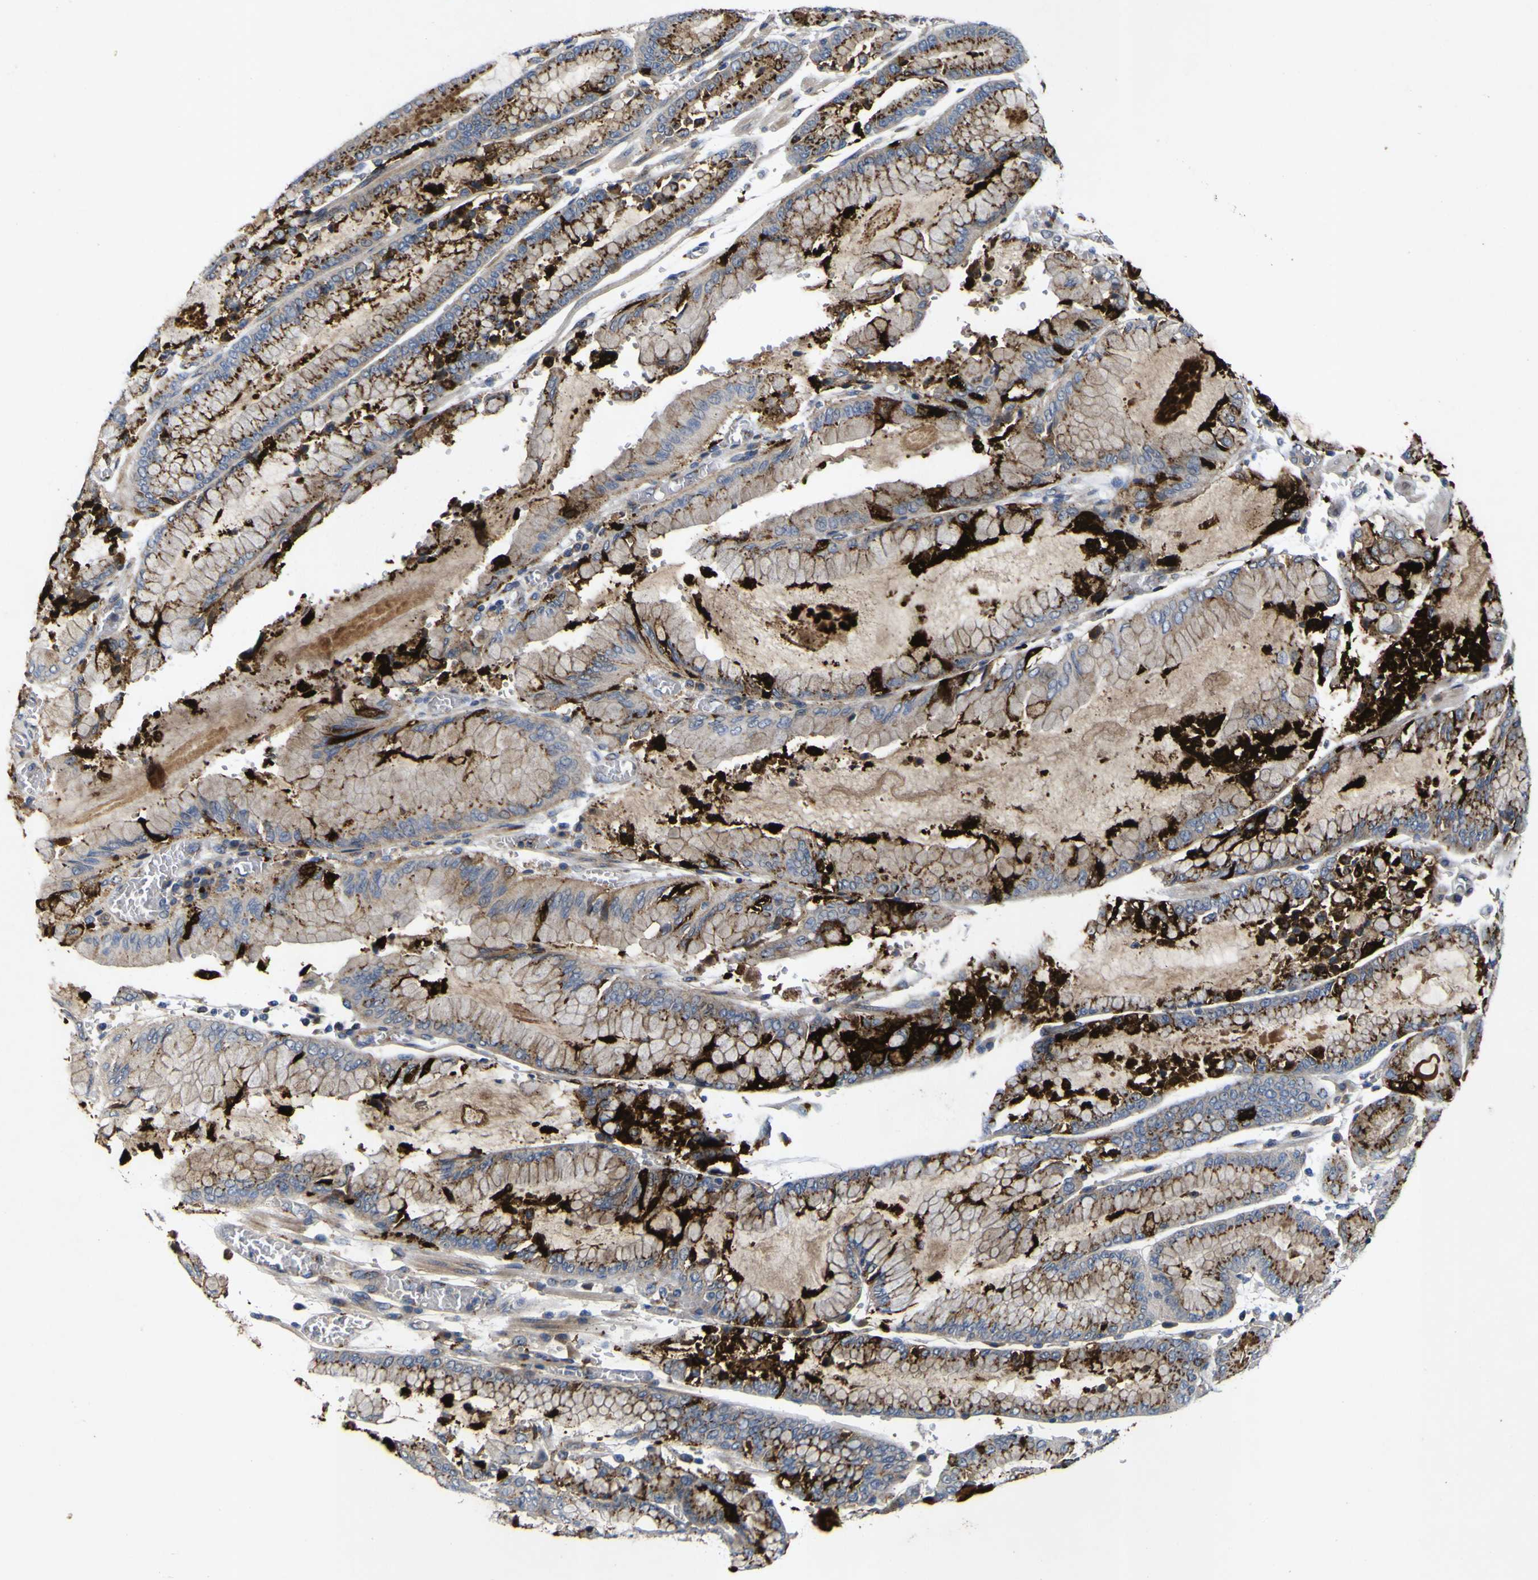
{"staining": {"intensity": "strong", "quantity": ">75%", "location": "cytoplasmic/membranous"}, "tissue": "stomach cancer", "cell_type": "Tumor cells", "image_type": "cancer", "snomed": [{"axis": "morphology", "description": "Normal tissue, NOS"}, {"axis": "morphology", "description": "Adenocarcinoma, NOS"}, {"axis": "topography", "description": "Stomach, upper"}, {"axis": "topography", "description": "Stomach"}], "caption": "Protein analysis of adenocarcinoma (stomach) tissue exhibits strong cytoplasmic/membranous expression in about >75% of tumor cells. The protein of interest is shown in brown color, while the nuclei are stained blue.", "gene": "COA1", "patient": {"sex": "male", "age": 76}}